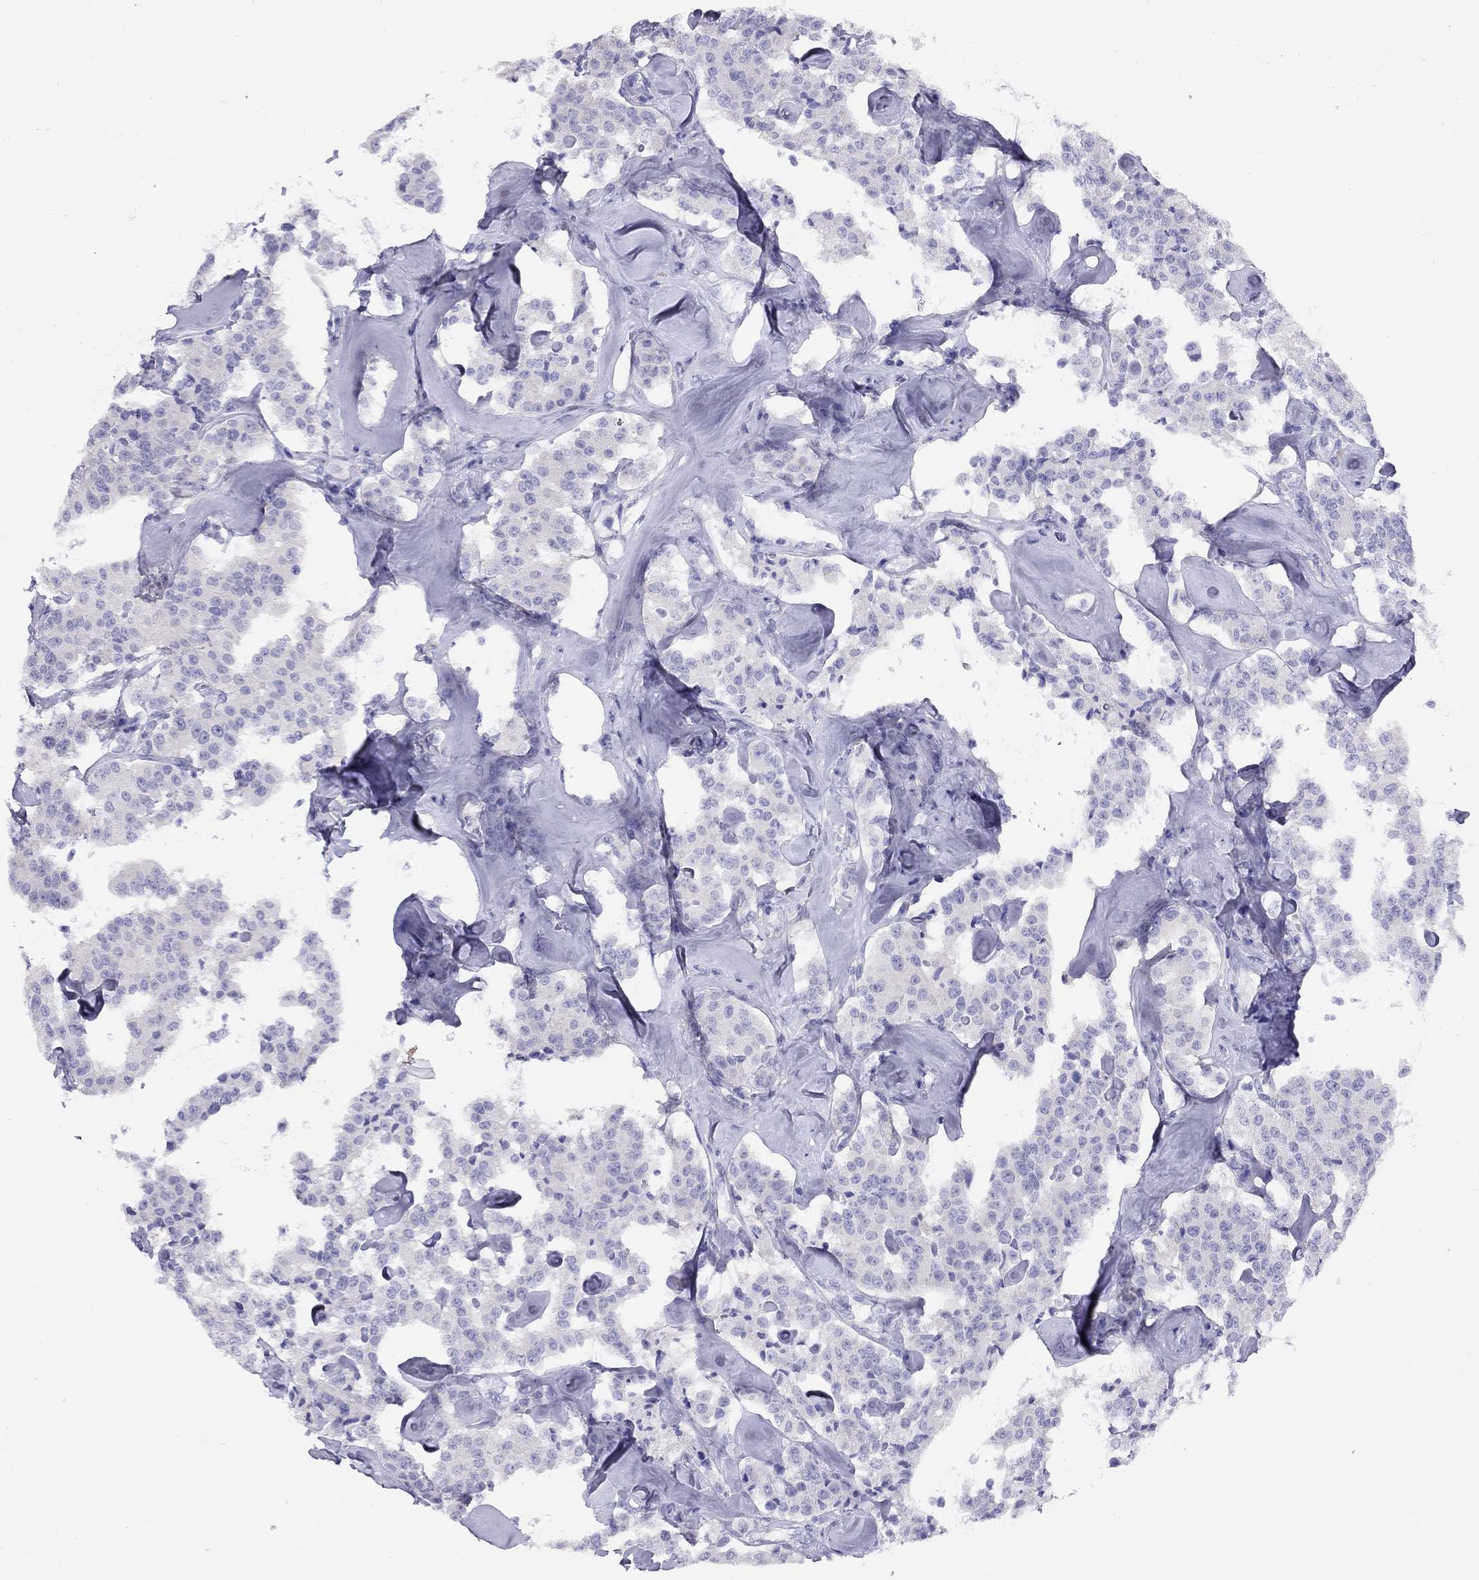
{"staining": {"intensity": "negative", "quantity": "none", "location": "none"}, "tissue": "carcinoid", "cell_type": "Tumor cells", "image_type": "cancer", "snomed": [{"axis": "morphology", "description": "Carcinoid, malignant, NOS"}, {"axis": "topography", "description": "Pancreas"}], "caption": "DAB immunohistochemical staining of carcinoid (malignant) demonstrates no significant expression in tumor cells.", "gene": "LRIT2", "patient": {"sex": "male", "age": 41}}